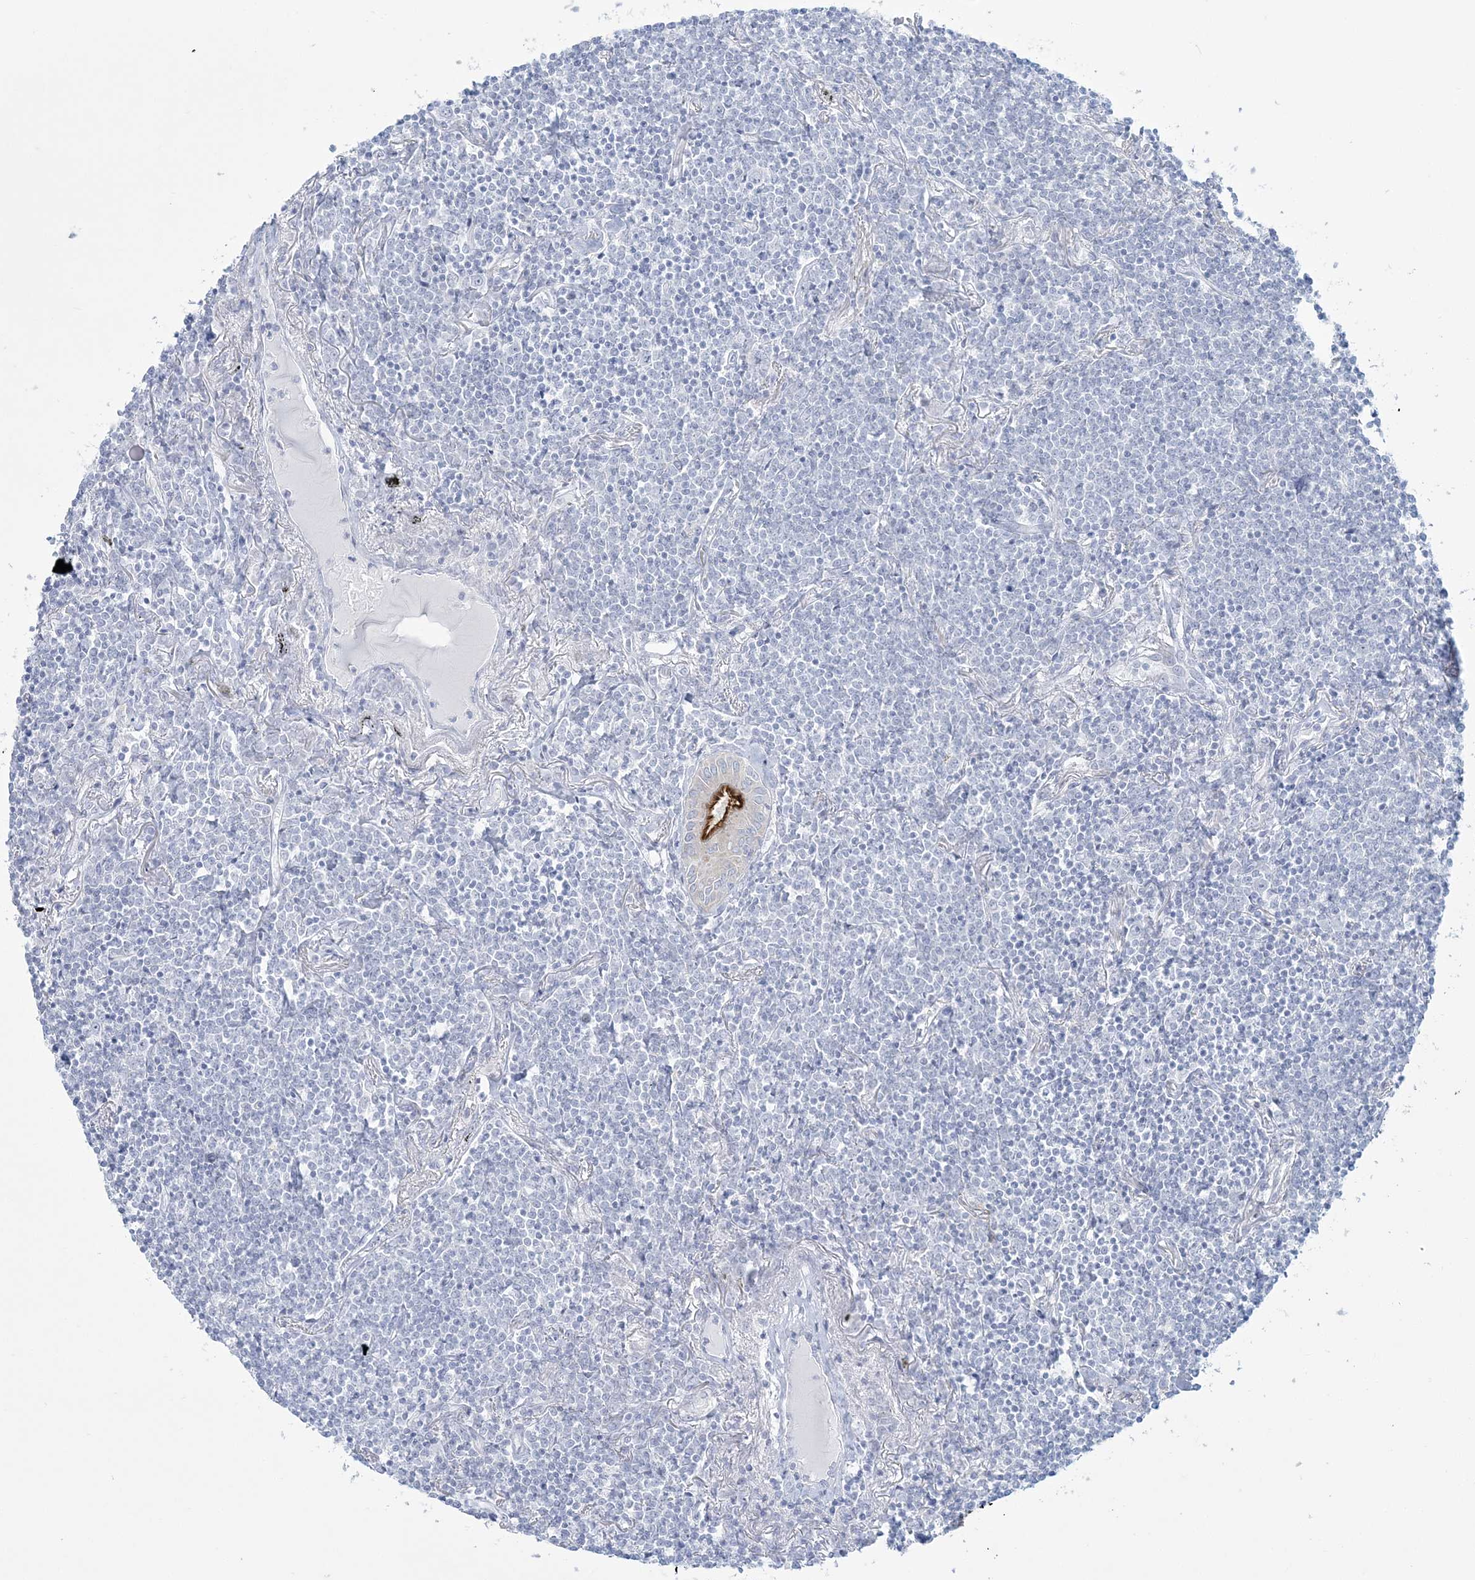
{"staining": {"intensity": "negative", "quantity": "none", "location": "none"}, "tissue": "lymphoma", "cell_type": "Tumor cells", "image_type": "cancer", "snomed": [{"axis": "morphology", "description": "Malignant lymphoma, non-Hodgkin's type, Low grade"}, {"axis": "topography", "description": "Lung"}], "caption": "Malignant lymphoma, non-Hodgkin's type (low-grade) was stained to show a protein in brown. There is no significant staining in tumor cells.", "gene": "ADGB", "patient": {"sex": "female", "age": 71}}